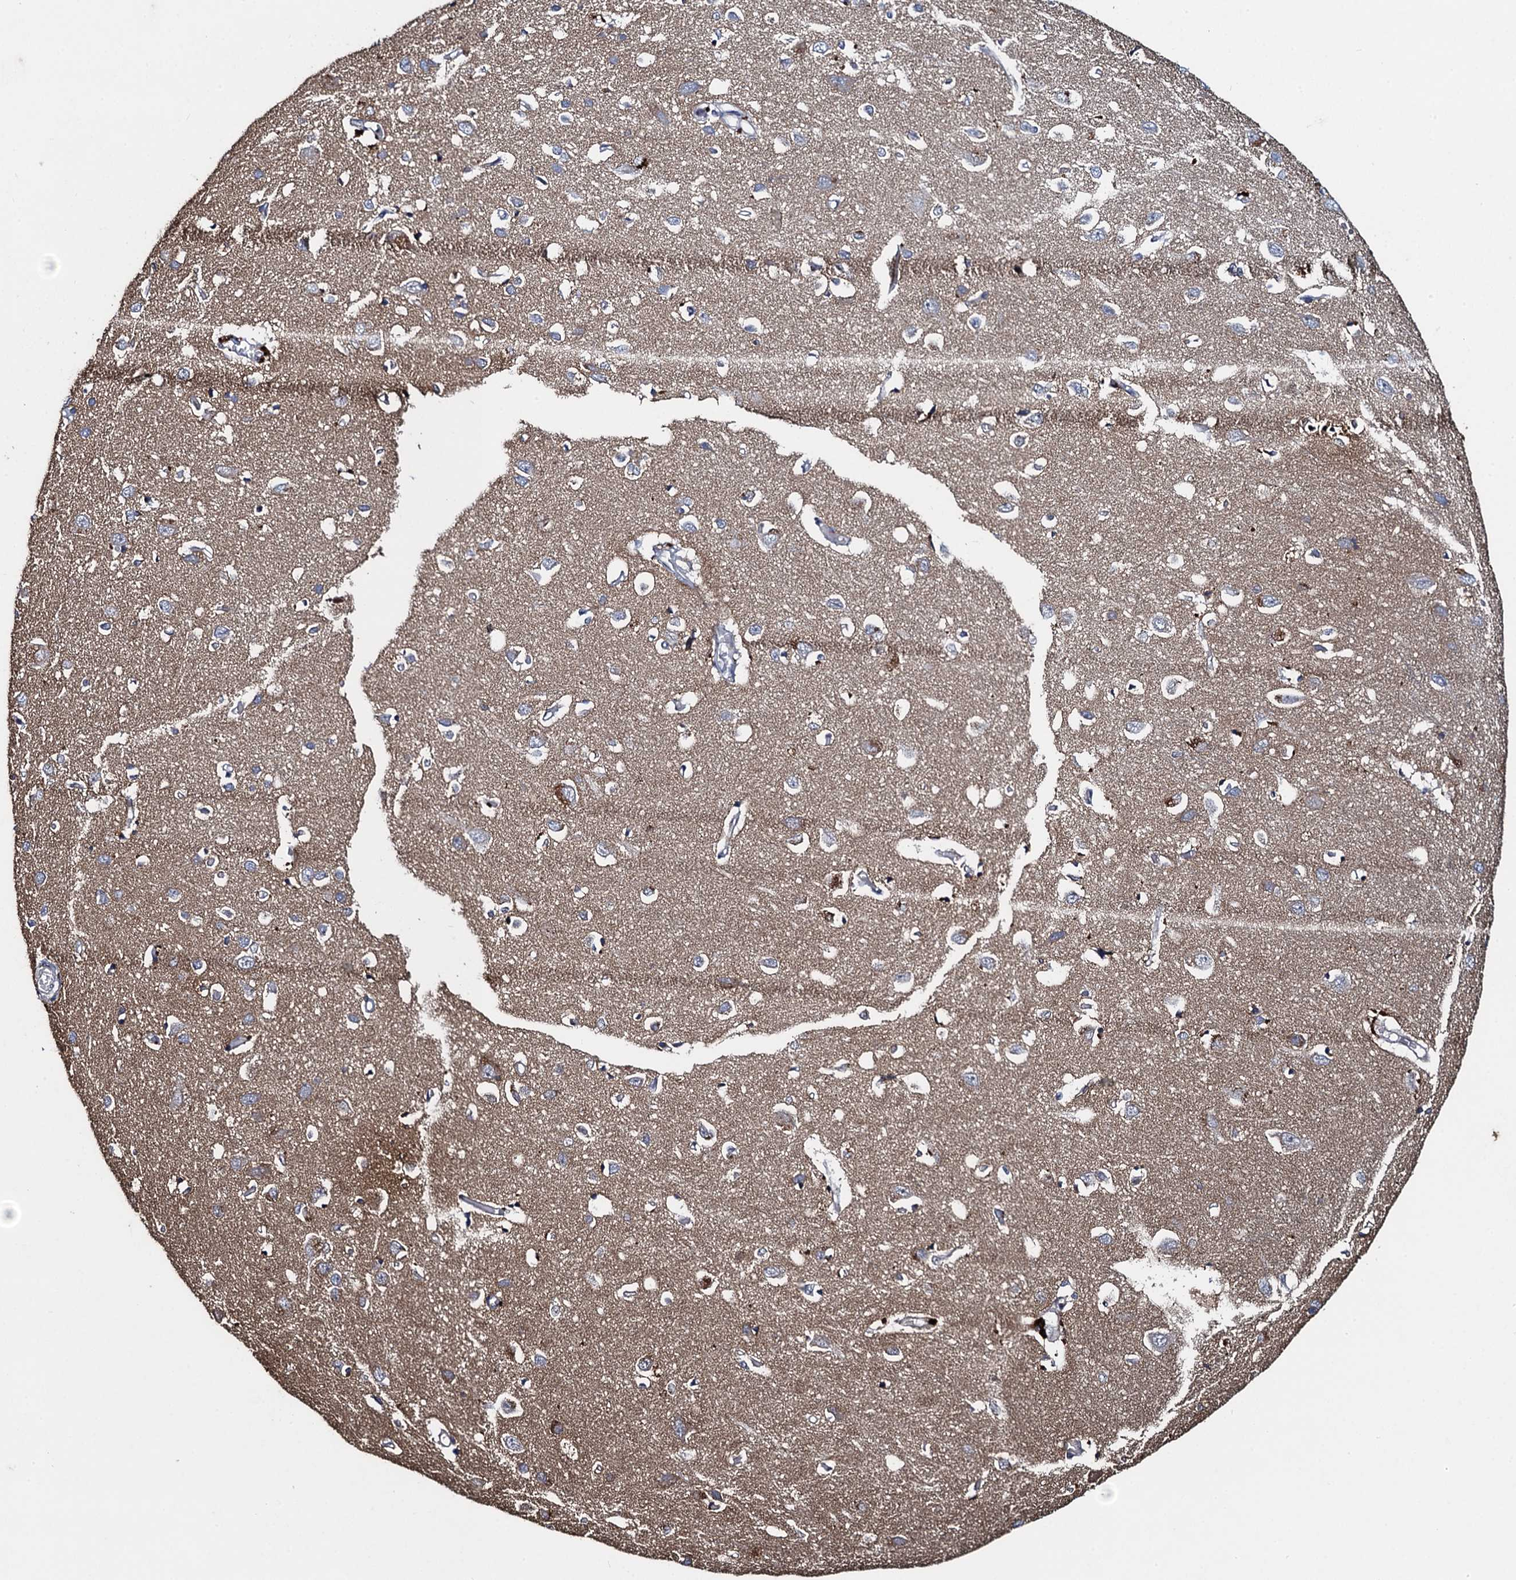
{"staining": {"intensity": "negative", "quantity": "none", "location": "none"}, "tissue": "cerebral cortex", "cell_type": "Endothelial cells", "image_type": "normal", "snomed": [{"axis": "morphology", "description": "Normal tissue, NOS"}, {"axis": "topography", "description": "Cerebral cortex"}], "caption": "Immunohistochemistry (IHC) photomicrograph of normal cerebral cortex: human cerebral cortex stained with DAB demonstrates no significant protein positivity in endothelial cells.", "gene": "SNAP29", "patient": {"sex": "female", "age": 64}}